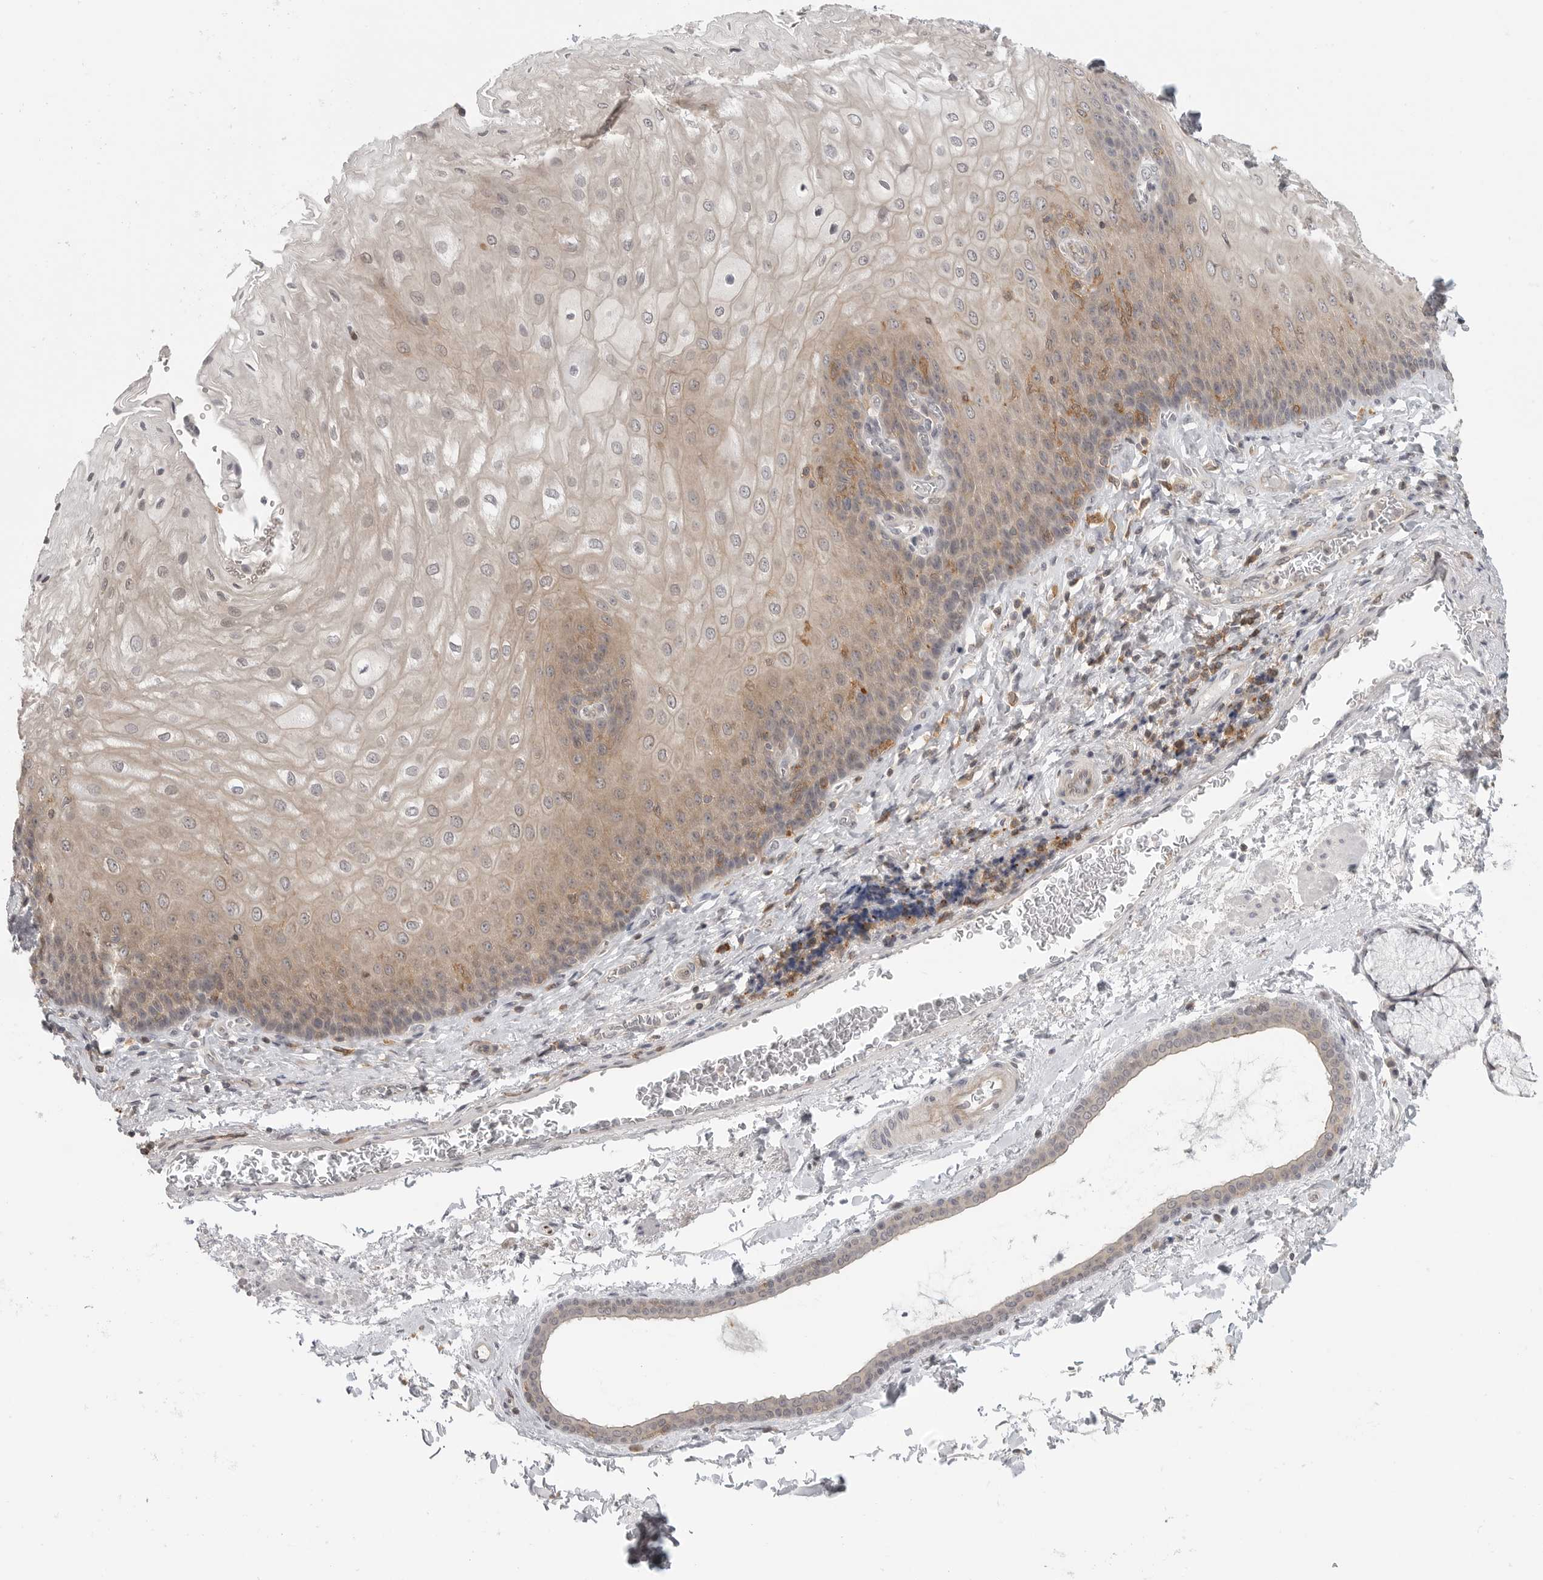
{"staining": {"intensity": "moderate", "quantity": ">75%", "location": "cytoplasmic/membranous,nuclear"}, "tissue": "esophagus", "cell_type": "Squamous epithelial cells", "image_type": "normal", "snomed": [{"axis": "morphology", "description": "Normal tissue, NOS"}, {"axis": "topography", "description": "Esophagus"}], "caption": "This is a photomicrograph of IHC staining of unremarkable esophagus, which shows moderate positivity in the cytoplasmic/membranous,nuclear of squamous epithelial cells.", "gene": "DBNL", "patient": {"sex": "male", "age": 54}}